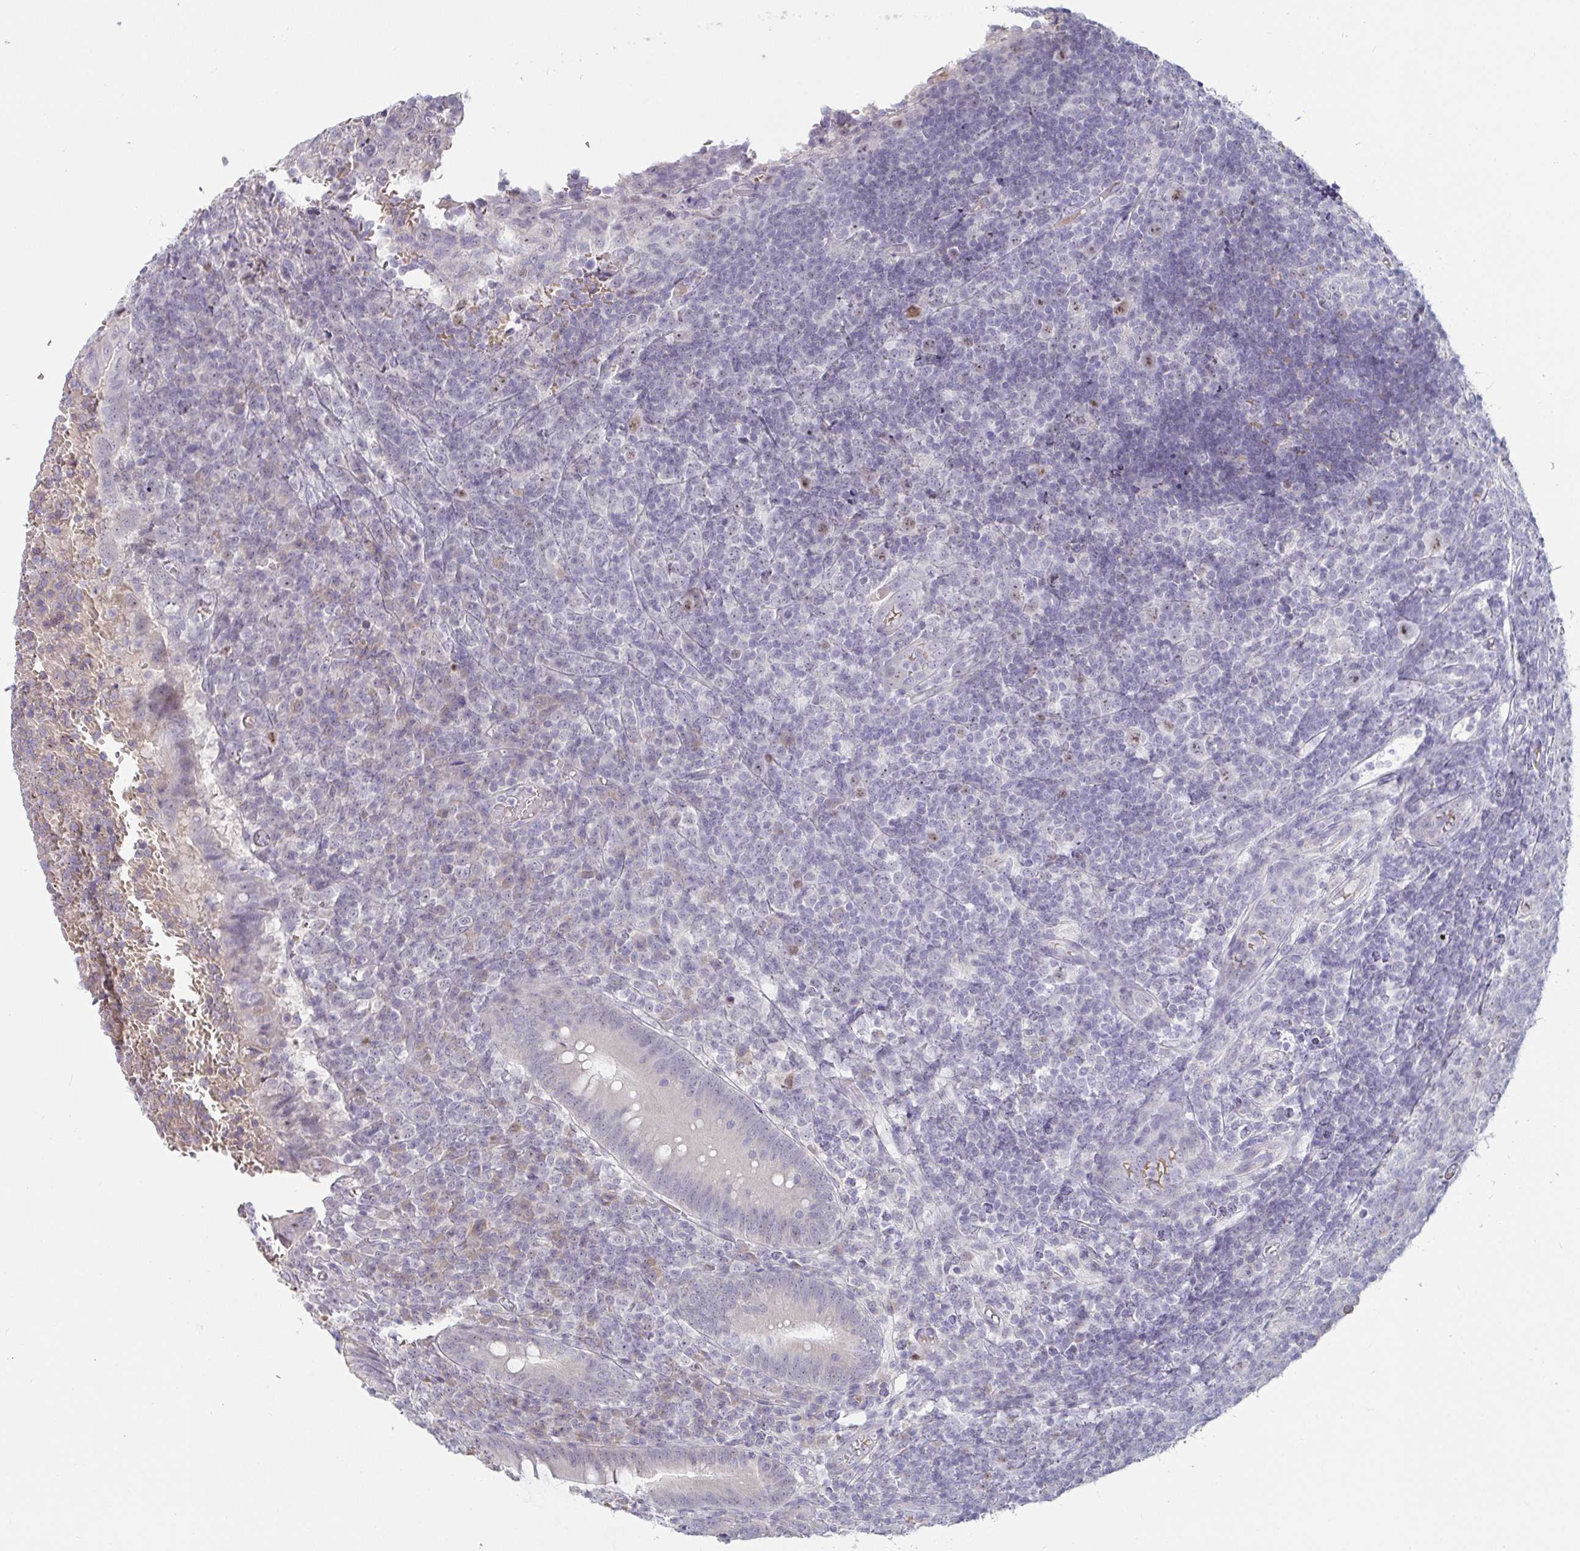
{"staining": {"intensity": "negative", "quantity": "none", "location": "none"}, "tissue": "appendix", "cell_type": "Glandular cells", "image_type": "normal", "snomed": [{"axis": "morphology", "description": "Normal tissue, NOS"}, {"axis": "topography", "description": "Appendix"}], "caption": "IHC micrograph of normal appendix: appendix stained with DAB (3,3'-diaminobenzidine) demonstrates no significant protein staining in glandular cells.", "gene": "MYC", "patient": {"sex": "male", "age": 18}}